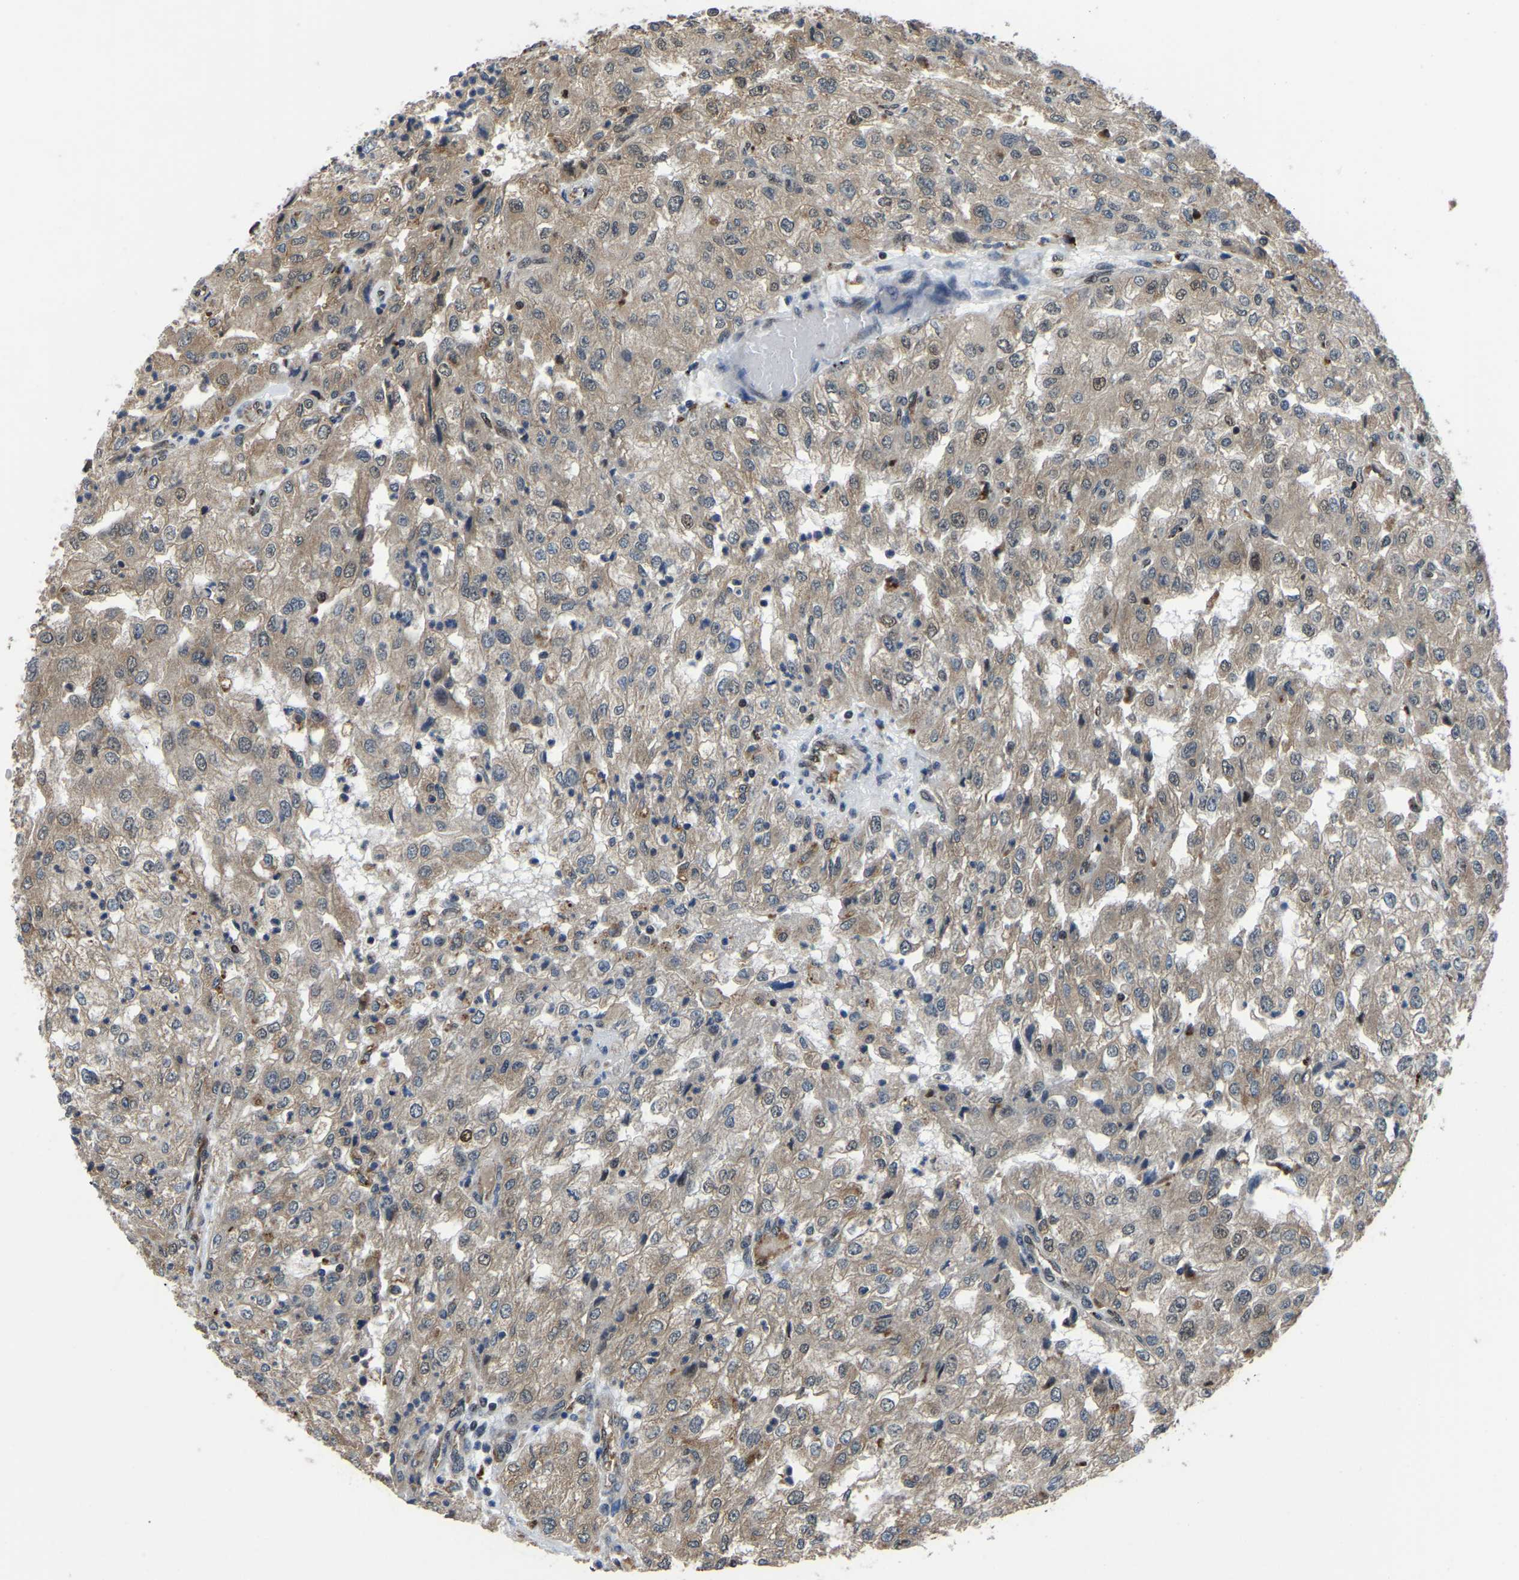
{"staining": {"intensity": "moderate", "quantity": "25%-75%", "location": "cytoplasmic/membranous,nuclear"}, "tissue": "renal cancer", "cell_type": "Tumor cells", "image_type": "cancer", "snomed": [{"axis": "morphology", "description": "Adenocarcinoma, NOS"}, {"axis": "topography", "description": "Kidney"}], "caption": "Immunohistochemical staining of human renal cancer shows medium levels of moderate cytoplasmic/membranous and nuclear protein staining in approximately 25%-75% of tumor cells. (Stains: DAB in brown, nuclei in blue, Microscopy: brightfield microscopy at high magnification).", "gene": "DFFA", "patient": {"sex": "female", "age": 54}}